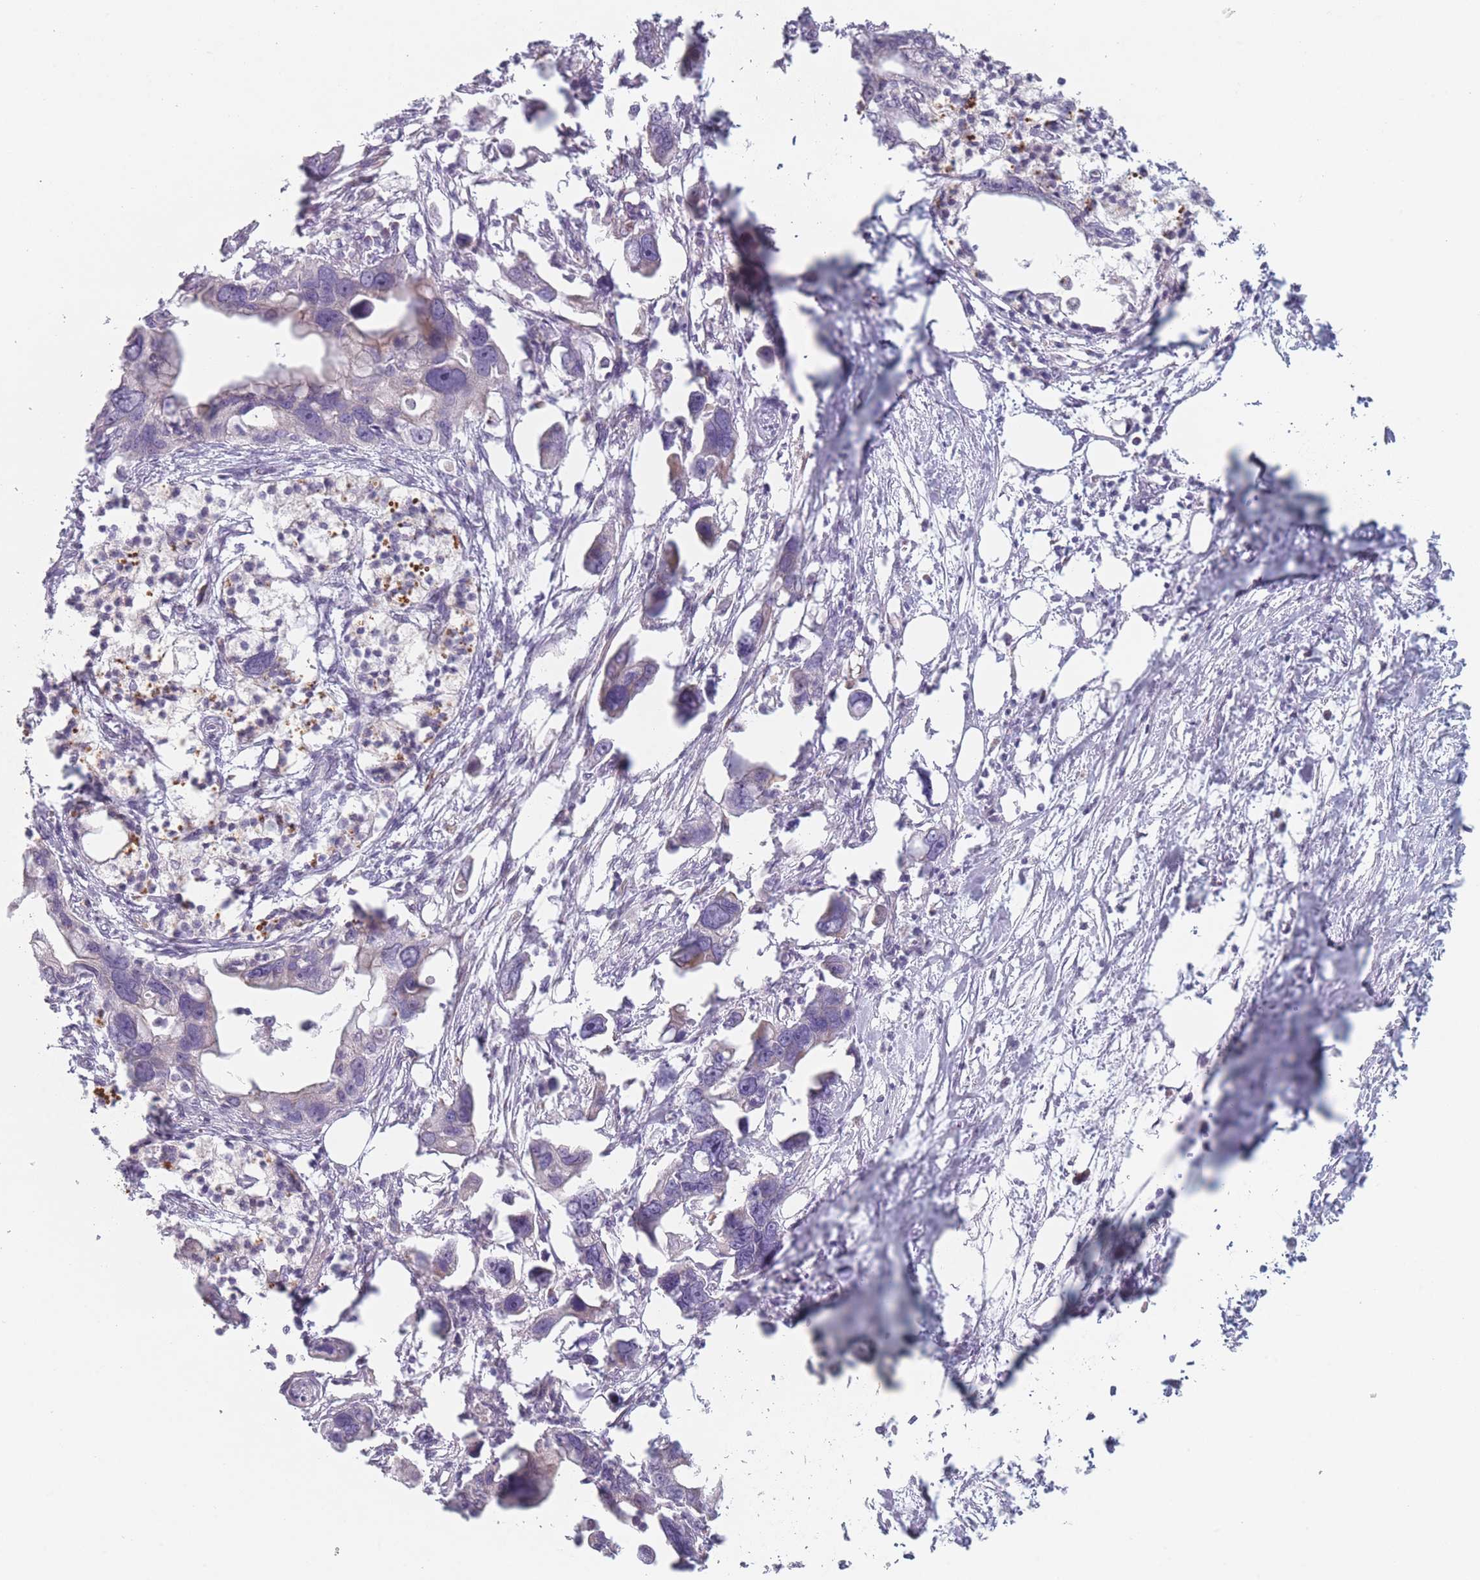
{"staining": {"intensity": "weak", "quantity": "<25%", "location": "cytoplasmic/membranous"}, "tissue": "pancreatic cancer", "cell_type": "Tumor cells", "image_type": "cancer", "snomed": [{"axis": "morphology", "description": "Adenocarcinoma, NOS"}, {"axis": "topography", "description": "Pancreas"}], "caption": "Micrograph shows no significant protein expression in tumor cells of pancreatic cancer.", "gene": "RASL10B", "patient": {"sex": "female", "age": 83}}